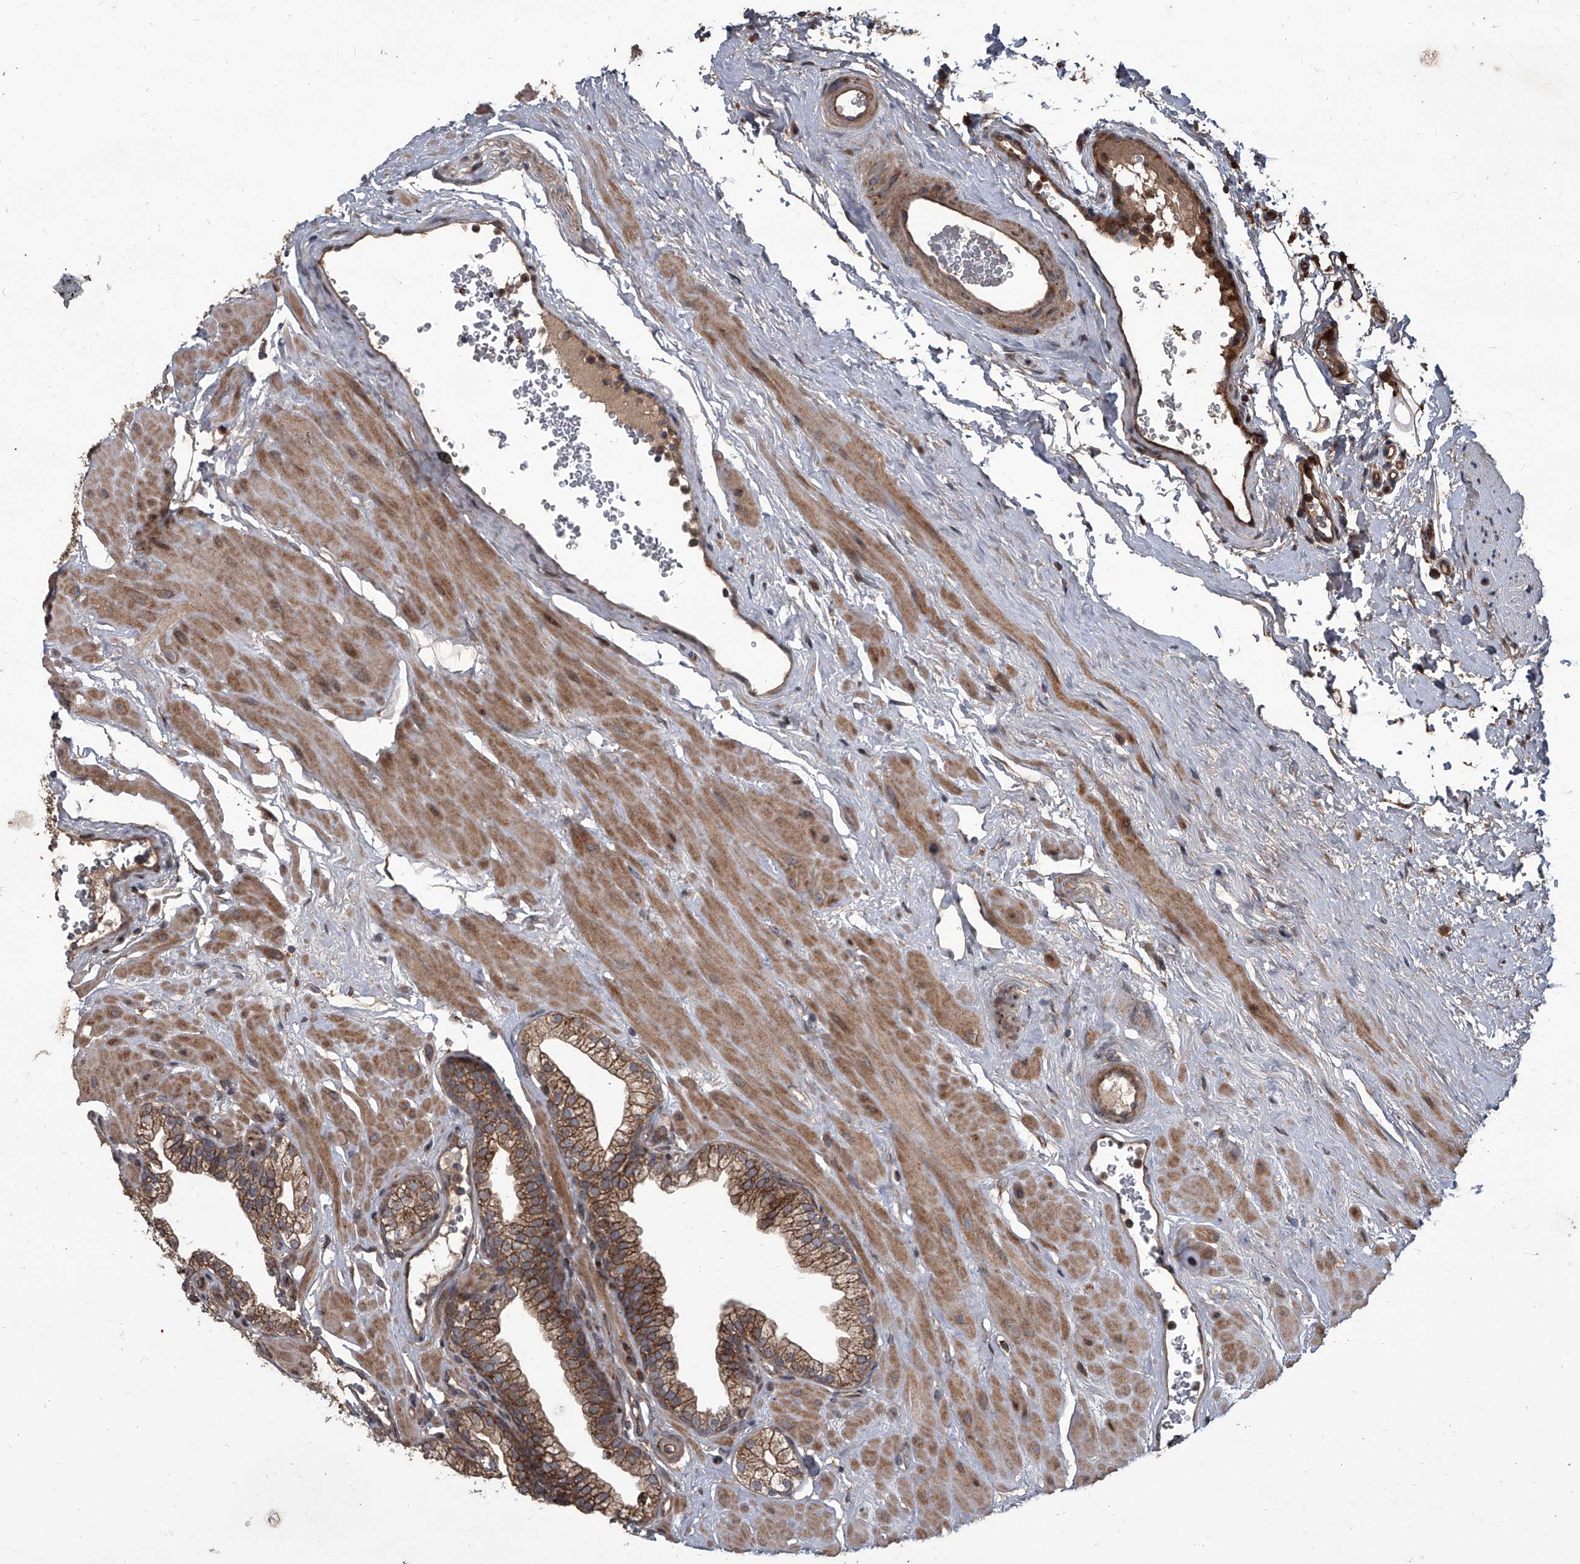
{"staining": {"intensity": "moderate", "quantity": ">75%", "location": "cytoplasmic/membranous"}, "tissue": "prostate", "cell_type": "Glandular cells", "image_type": "normal", "snomed": [{"axis": "morphology", "description": "Normal tissue, NOS"}, {"axis": "morphology", "description": "Urothelial carcinoma, Low grade"}, {"axis": "topography", "description": "Urinary bladder"}, {"axis": "topography", "description": "Prostate"}], "caption": "Immunohistochemistry (IHC) micrograph of benign human prostate stained for a protein (brown), which reveals medium levels of moderate cytoplasmic/membranous expression in approximately >75% of glandular cells.", "gene": "EVA1C", "patient": {"sex": "male", "age": 60}}